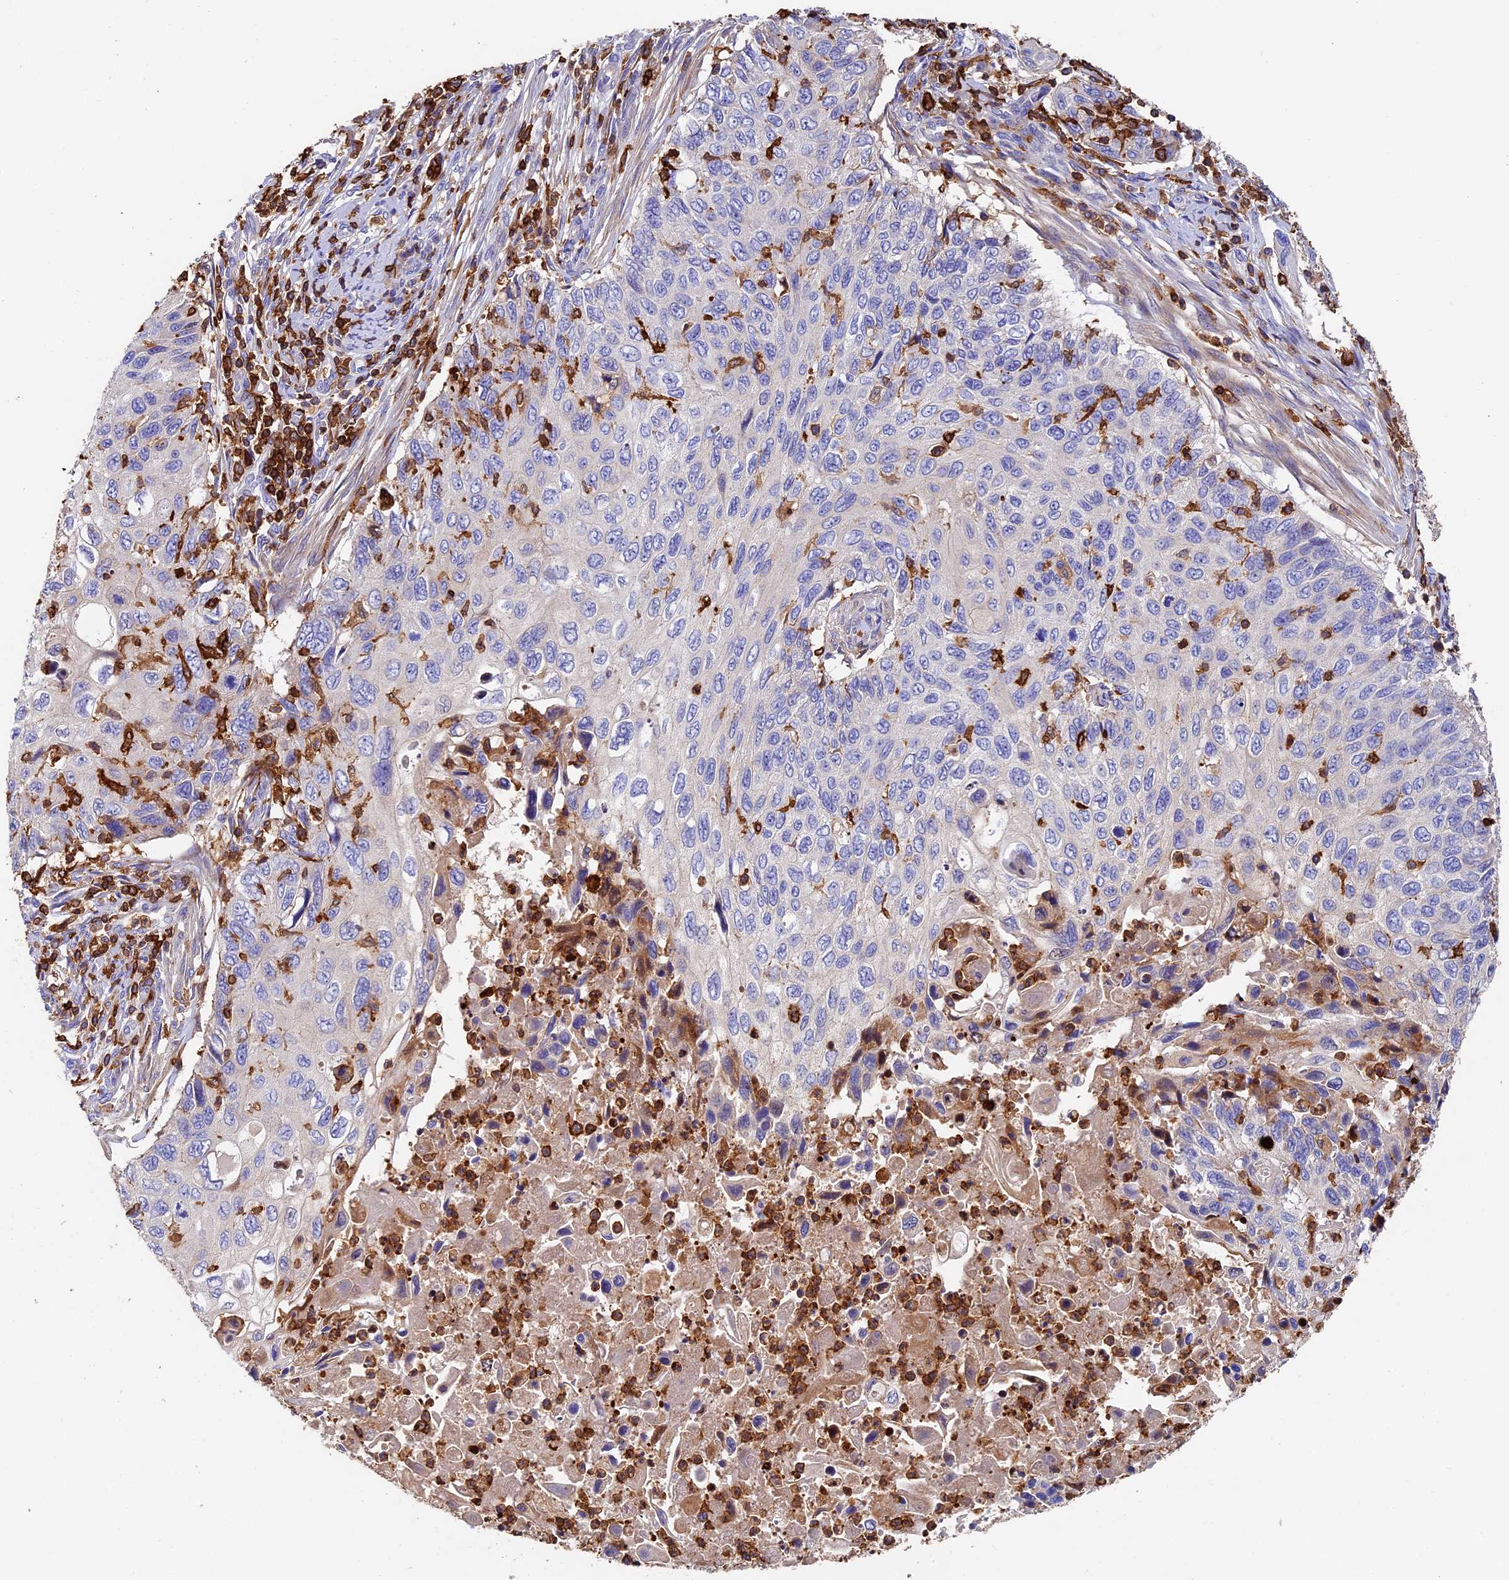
{"staining": {"intensity": "negative", "quantity": "none", "location": "none"}, "tissue": "cervical cancer", "cell_type": "Tumor cells", "image_type": "cancer", "snomed": [{"axis": "morphology", "description": "Squamous cell carcinoma, NOS"}, {"axis": "topography", "description": "Cervix"}], "caption": "Cervical cancer (squamous cell carcinoma) was stained to show a protein in brown. There is no significant expression in tumor cells.", "gene": "ADAT1", "patient": {"sex": "female", "age": 70}}